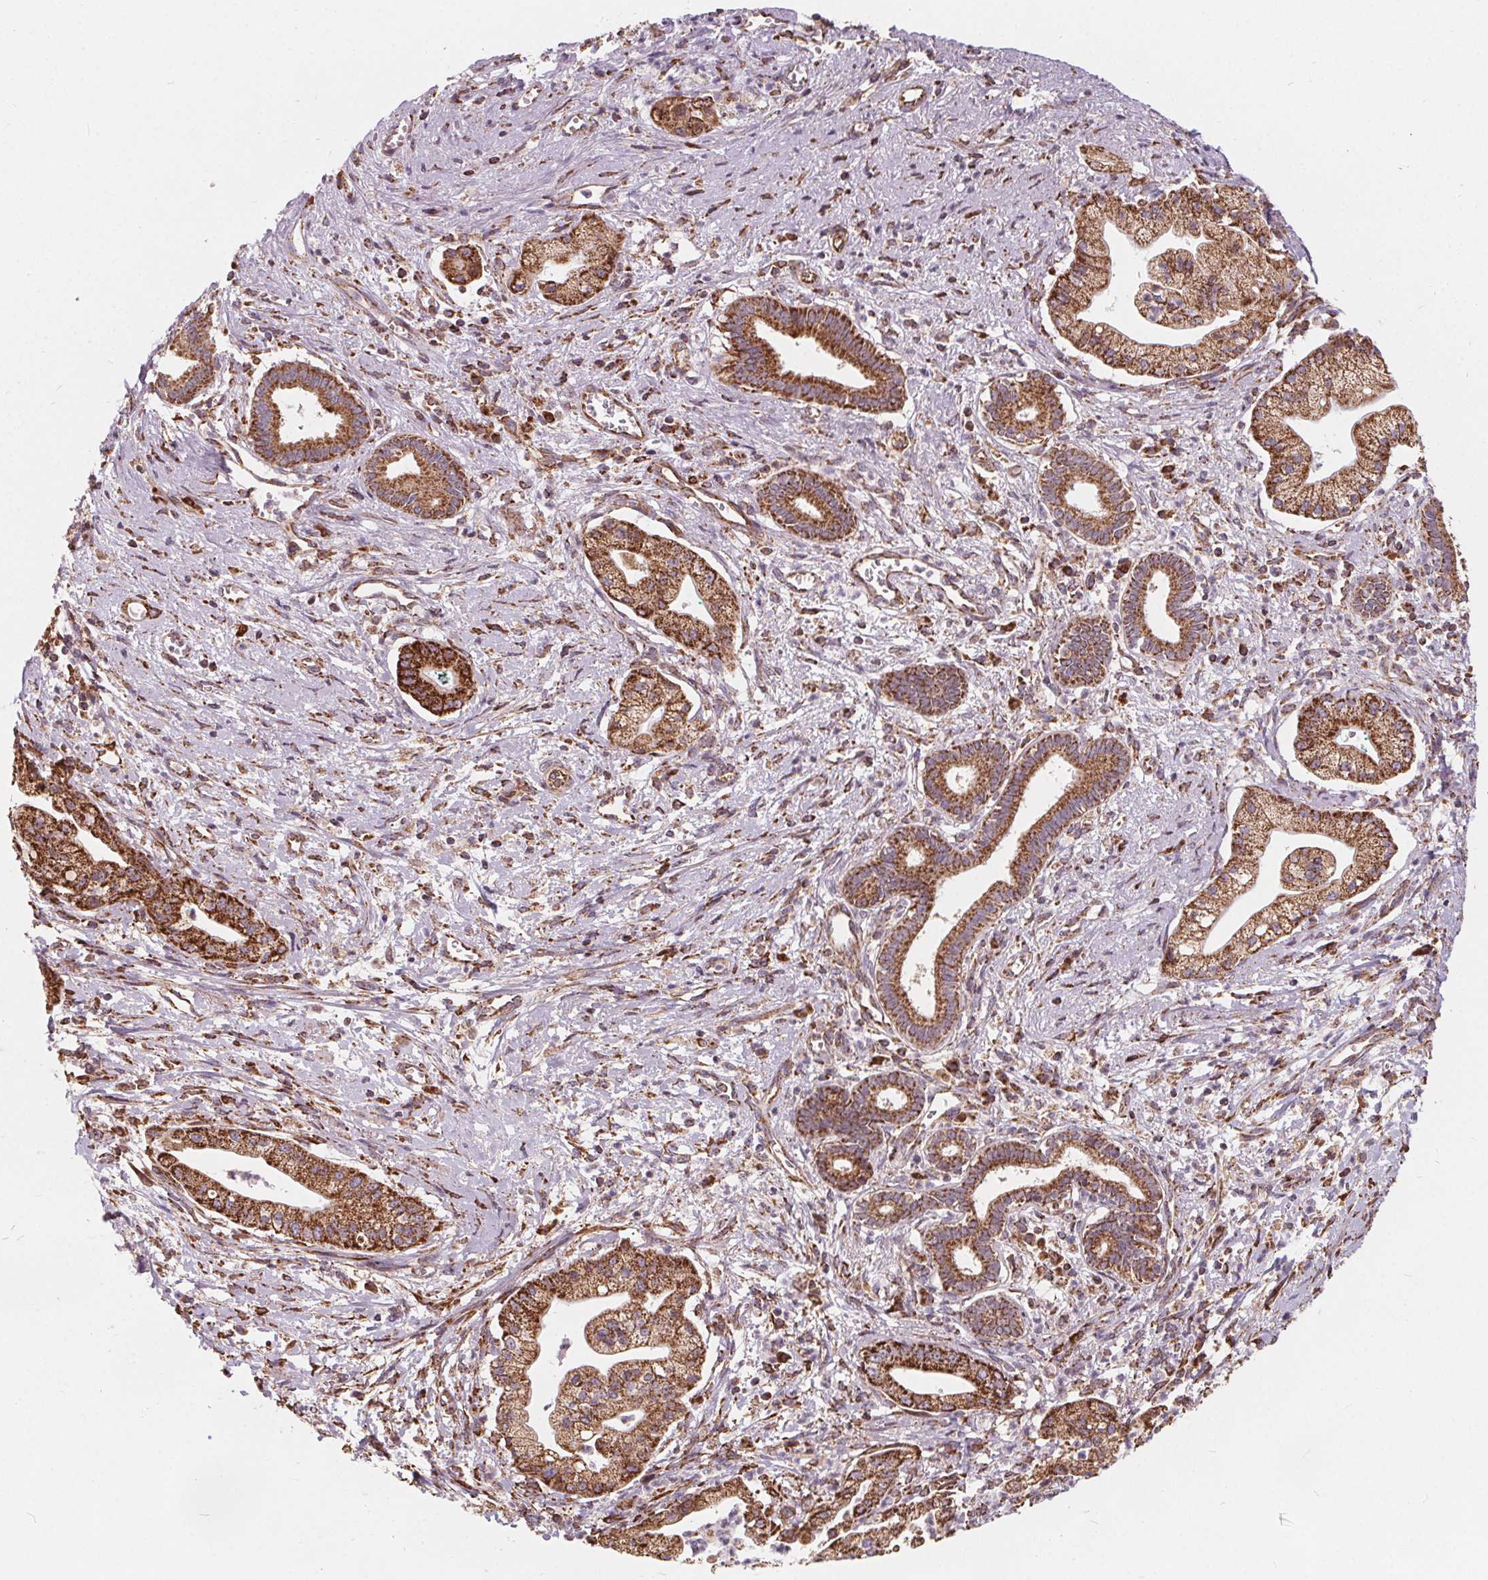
{"staining": {"intensity": "strong", "quantity": ">75%", "location": "cytoplasmic/membranous"}, "tissue": "pancreatic cancer", "cell_type": "Tumor cells", "image_type": "cancer", "snomed": [{"axis": "morphology", "description": "Normal tissue, NOS"}, {"axis": "morphology", "description": "Adenocarcinoma, NOS"}, {"axis": "topography", "description": "Lymph node"}, {"axis": "topography", "description": "Pancreas"}], "caption": "Immunohistochemistry histopathology image of human adenocarcinoma (pancreatic) stained for a protein (brown), which reveals high levels of strong cytoplasmic/membranous expression in about >75% of tumor cells.", "gene": "PLSCR3", "patient": {"sex": "female", "age": 58}}